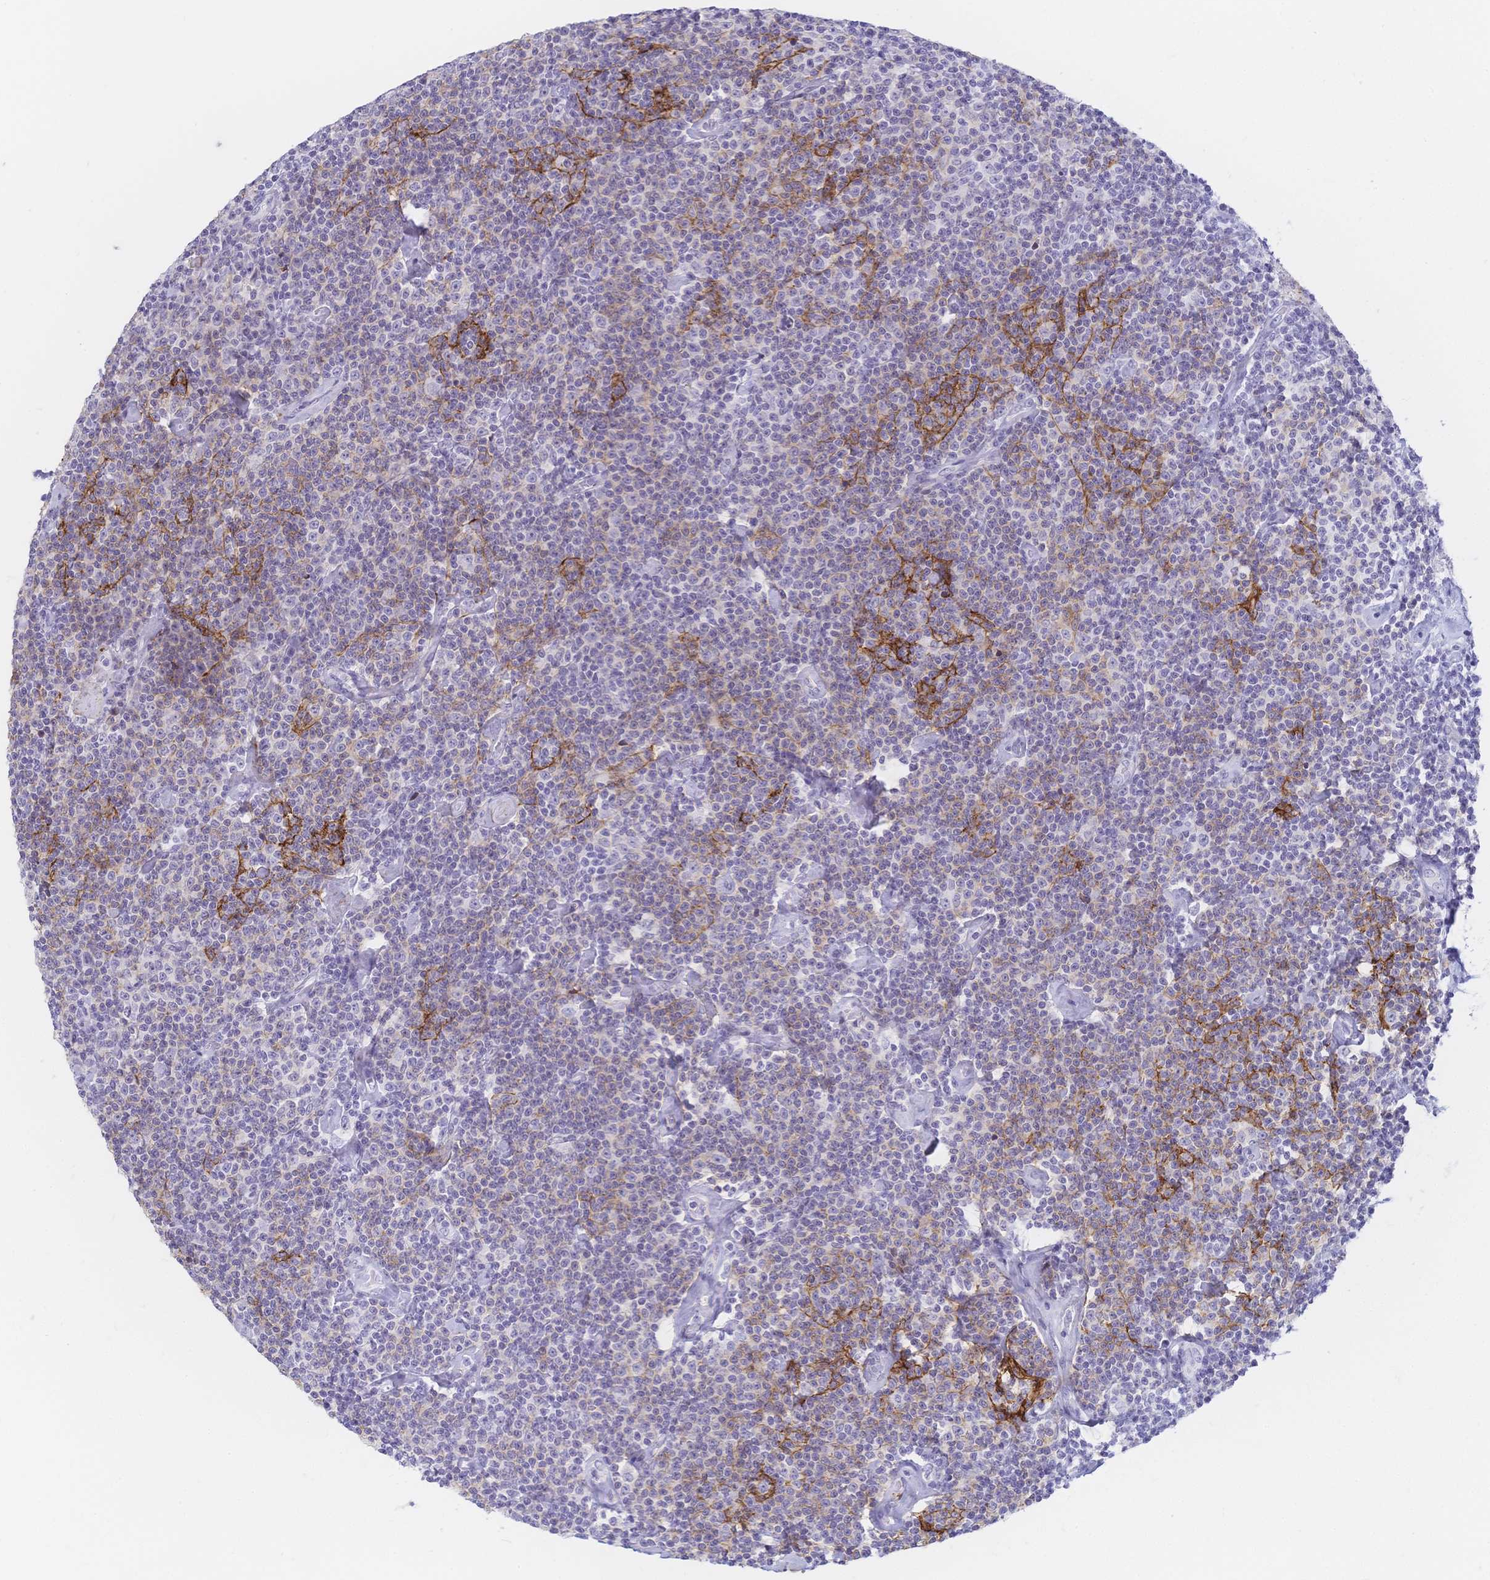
{"staining": {"intensity": "negative", "quantity": "none", "location": "none"}, "tissue": "lymphoma", "cell_type": "Tumor cells", "image_type": "cancer", "snomed": [{"axis": "morphology", "description": "Malignant lymphoma, non-Hodgkin's type, Low grade"}, {"axis": "topography", "description": "Lymph node"}], "caption": "This is an immunohistochemistry image of human low-grade malignant lymphoma, non-Hodgkin's type. There is no expression in tumor cells.", "gene": "CR2", "patient": {"sex": "male", "age": 81}}